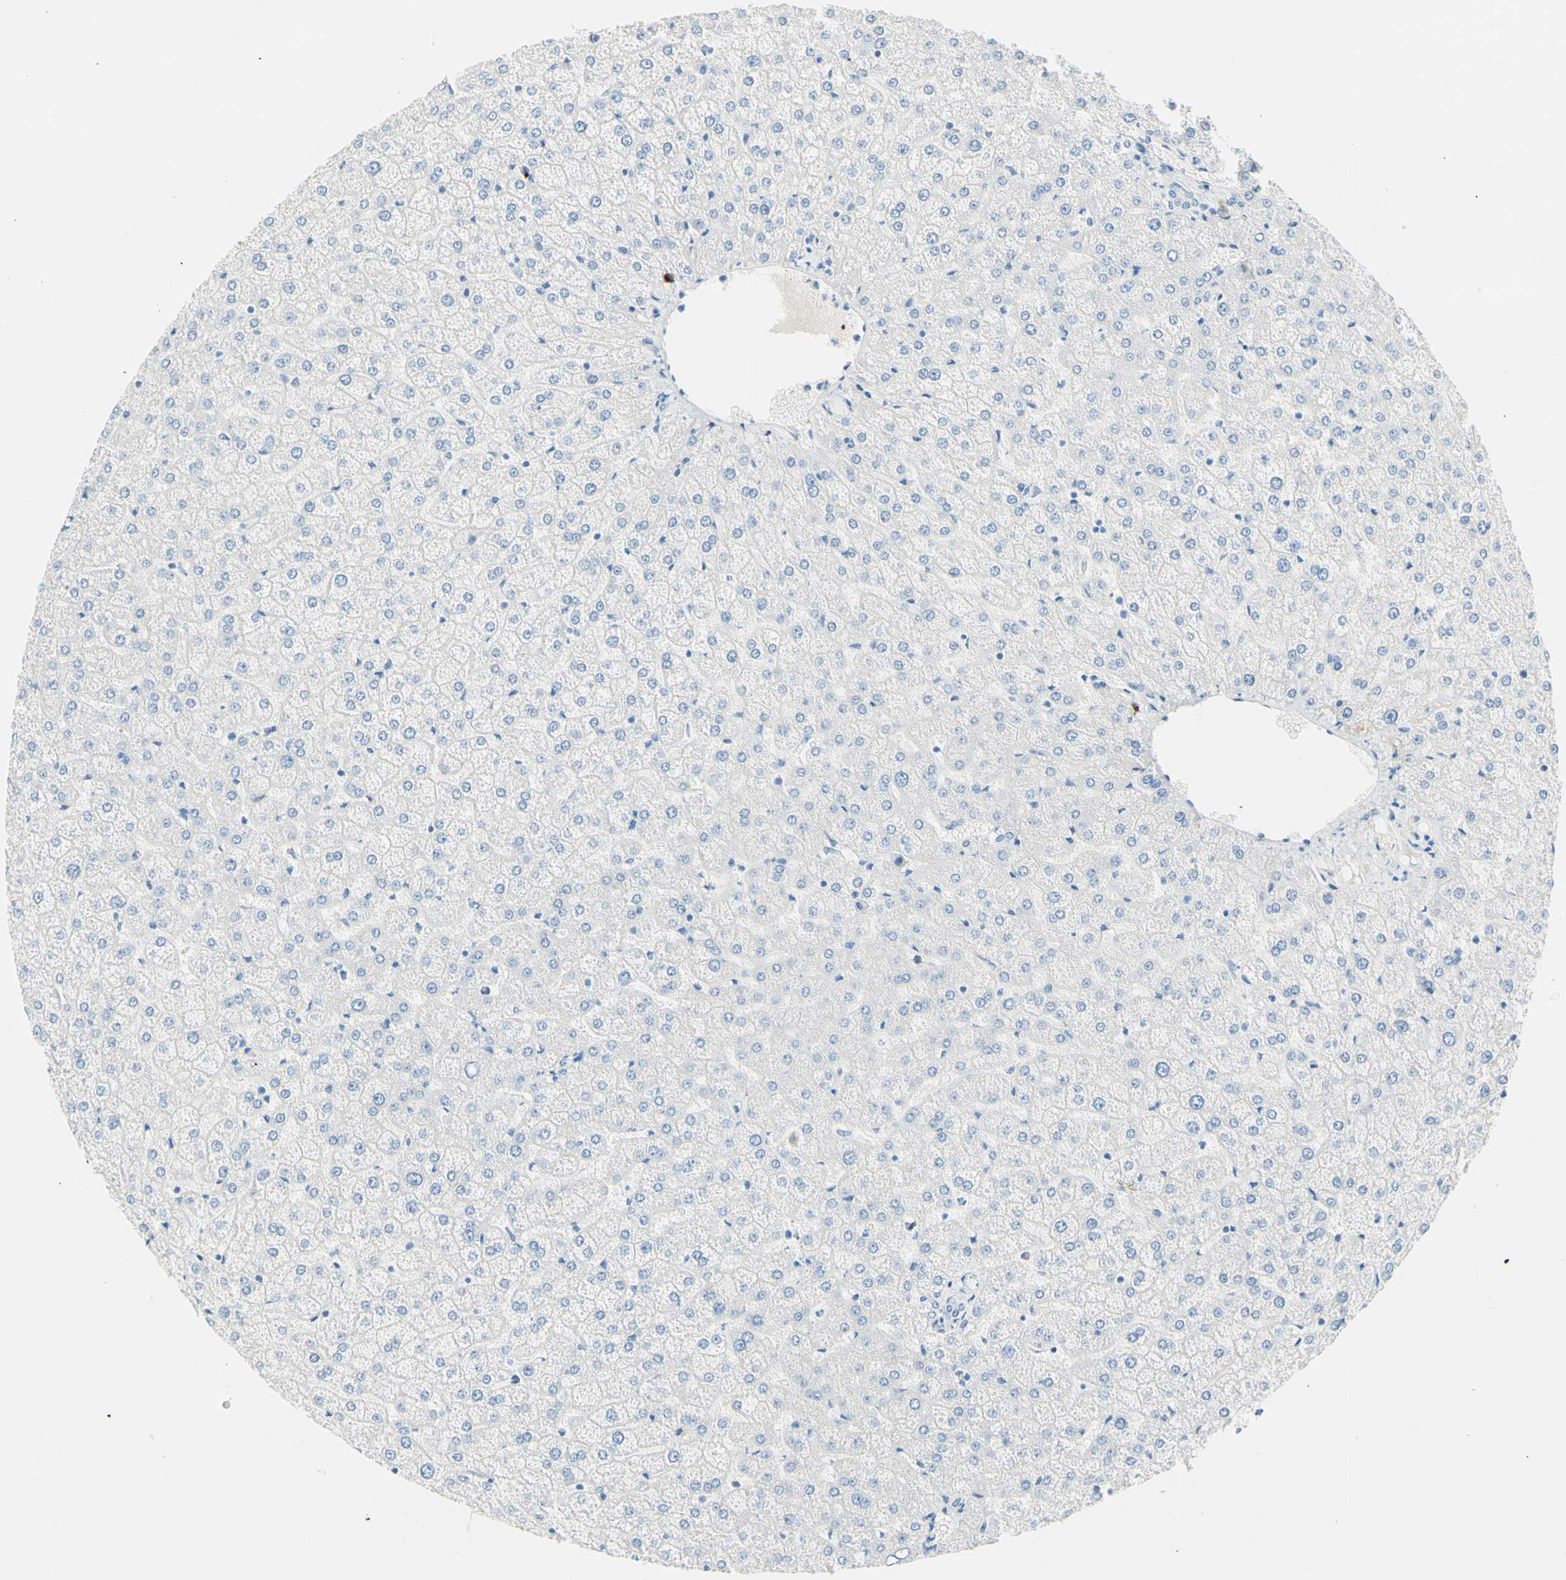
{"staining": {"intensity": "negative", "quantity": "none", "location": "none"}, "tissue": "liver", "cell_type": "Cholangiocytes", "image_type": "normal", "snomed": [{"axis": "morphology", "description": "Normal tissue, NOS"}, {"axis": "topography", "description": "Liver"}], "caption": "Cholangiocytes show no significant expression in unremarkable liver.", "gene": "IL6ST", "patient": {"sex": "female", "age": 32}}